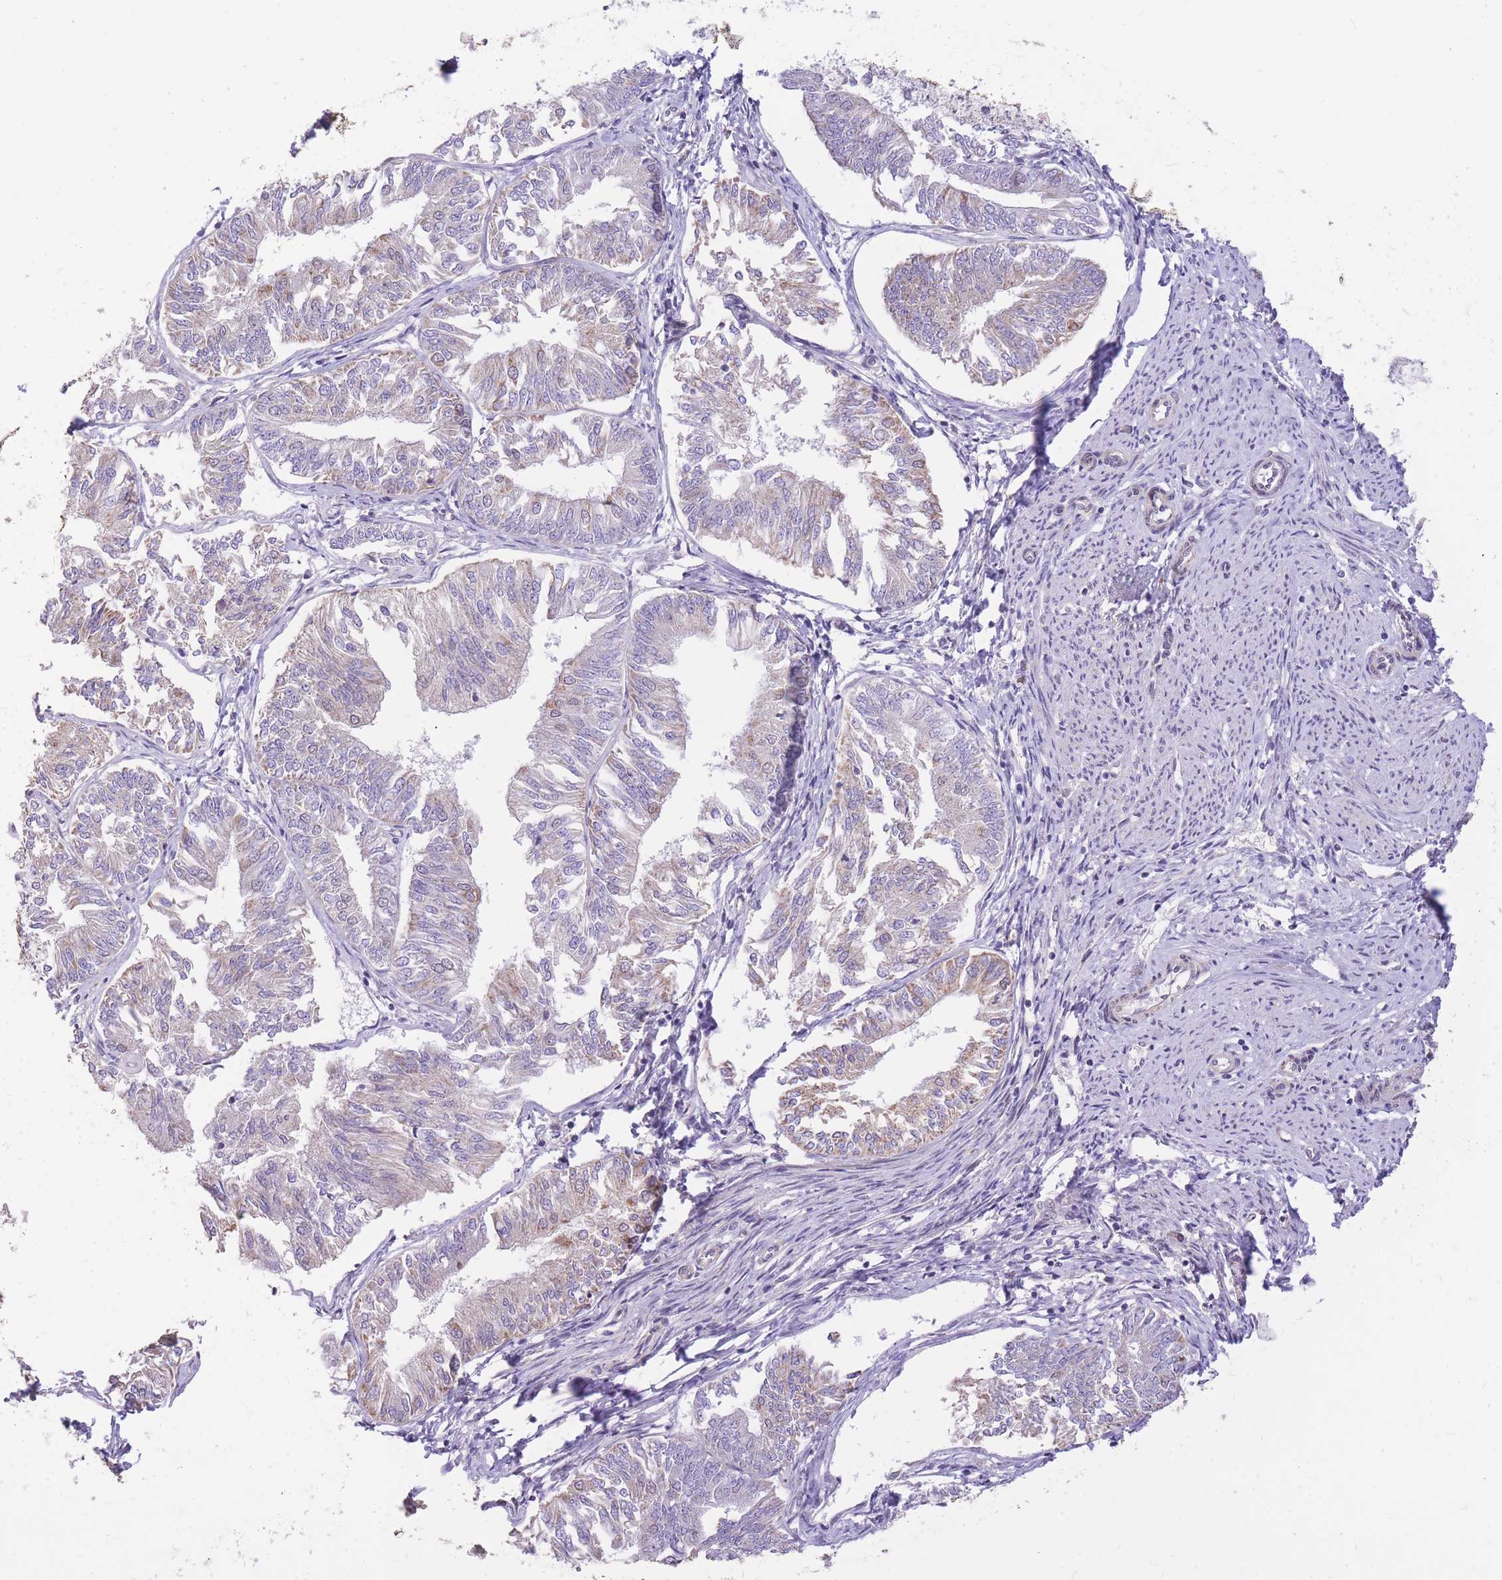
{"staining": {"intensity": "negative", "quantity": "none", "location": "none"}, "tissue": "endometrial cancer", "cell_type": "Tumor cells", "image_type": "cancer", "snomed": [{"axis": "morphology", "description": "Adenocarcinoma, NOS"}, {"axis": "topography", "description": "Endometrium"}], "caption": "This is an immunohistochemistry (IHC) micrograph of human endometrial adenocarcinoma. There is no expression in tumor cells.", "gene": "MINDY2", "patient": {"sex": "female", "age": 58}}